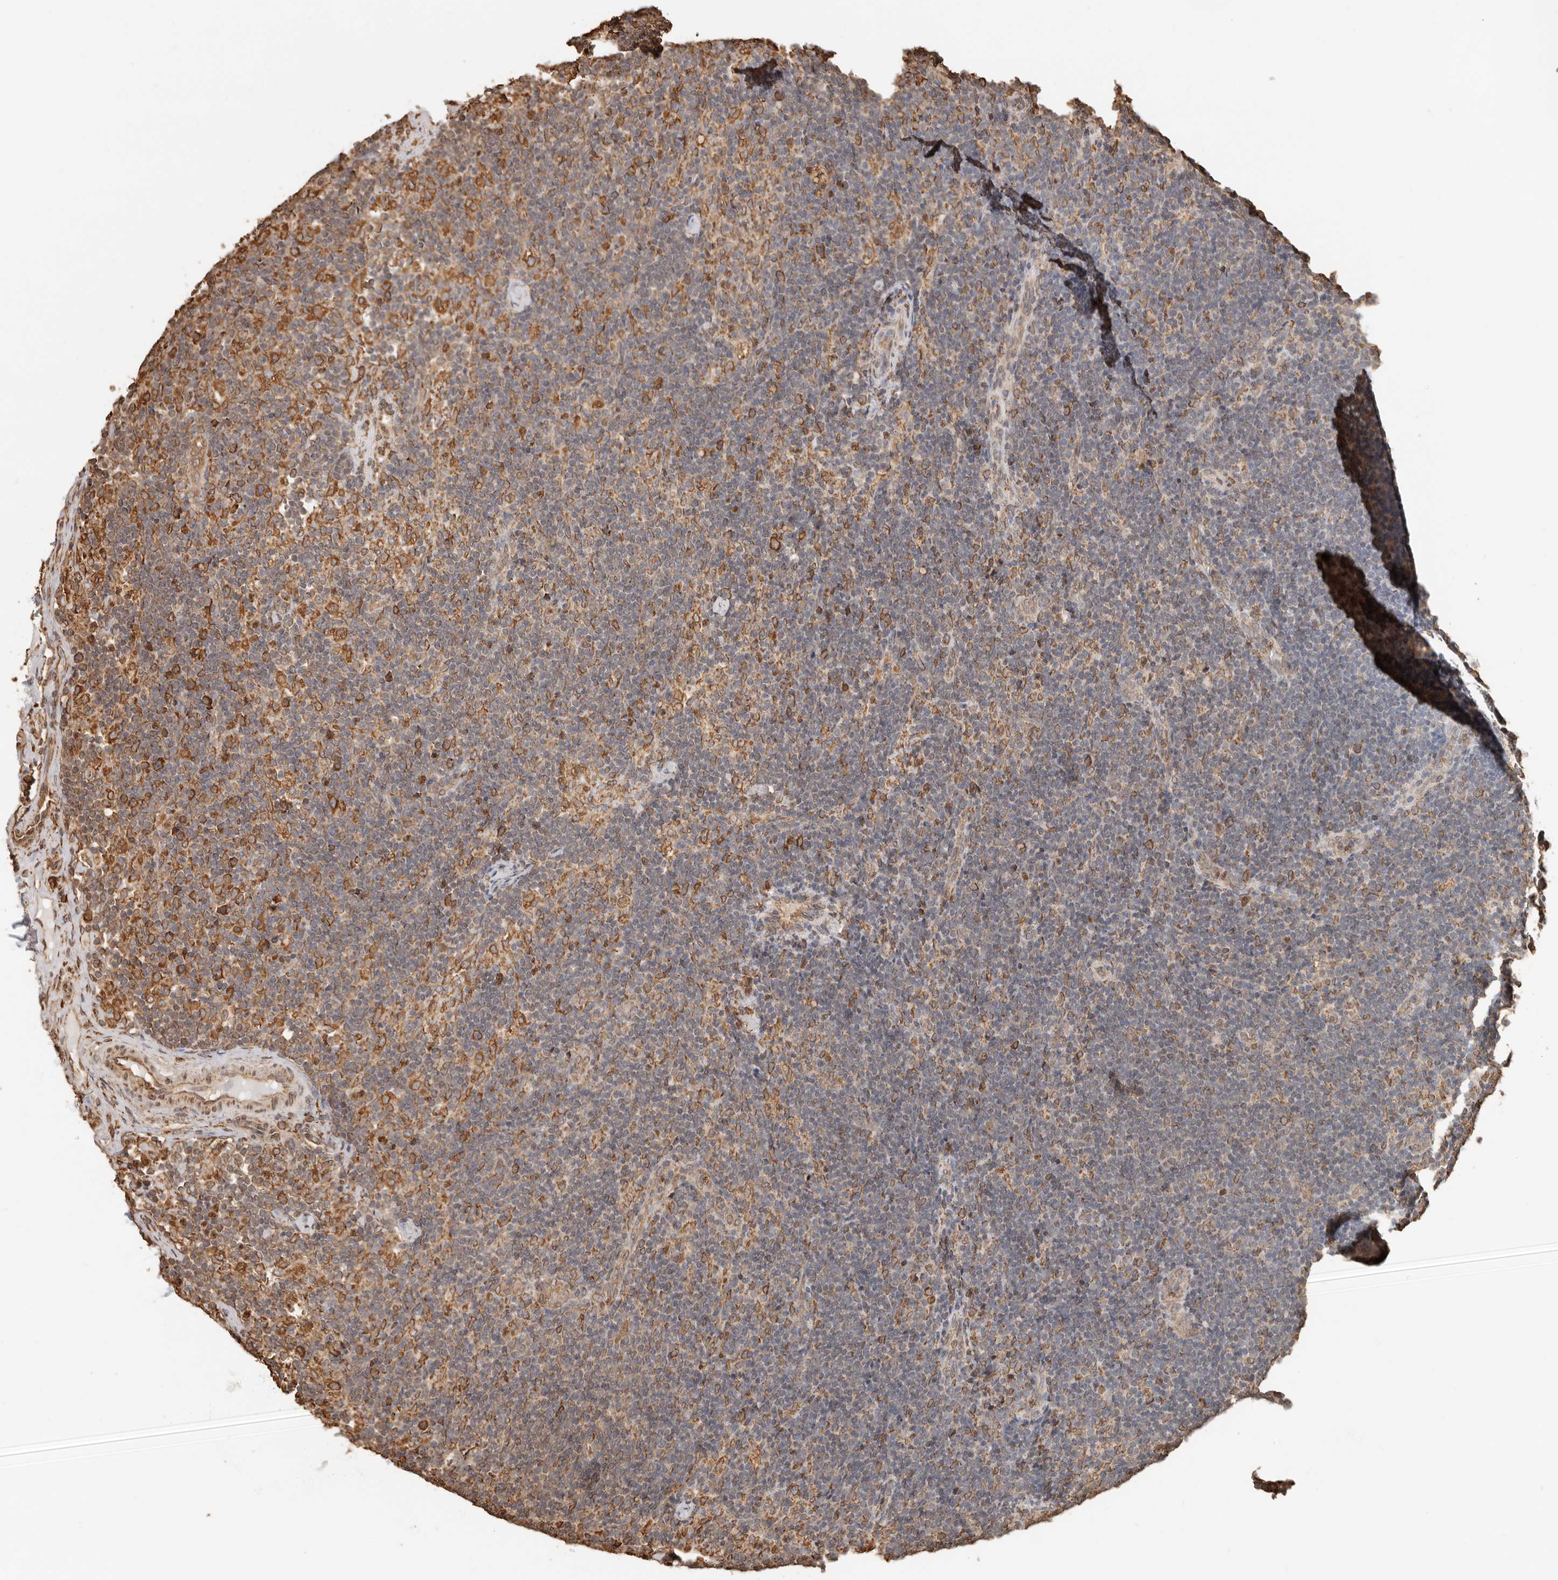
{"staining": {"intensity": "moderate", "quantity": ">75%", "location": "cytoplasmic/membranous"}, "tissue": "lymph node", "cell_type": "Germinal center cells", "image_type": "normal", "snomed": [{"axis": "morphology", "description": "Normal tissue, NOS"}, {"axis": "topography", "description": "Lymph node"}], "caption": "Lymph node stained with a brown dye demonstrates moderate cytoplasmic/membranous positive positivity in approximately >75% of germinal center cells.", "gene": "ARHGEF10L", "patient": {"sex": "female", "age": 22}}